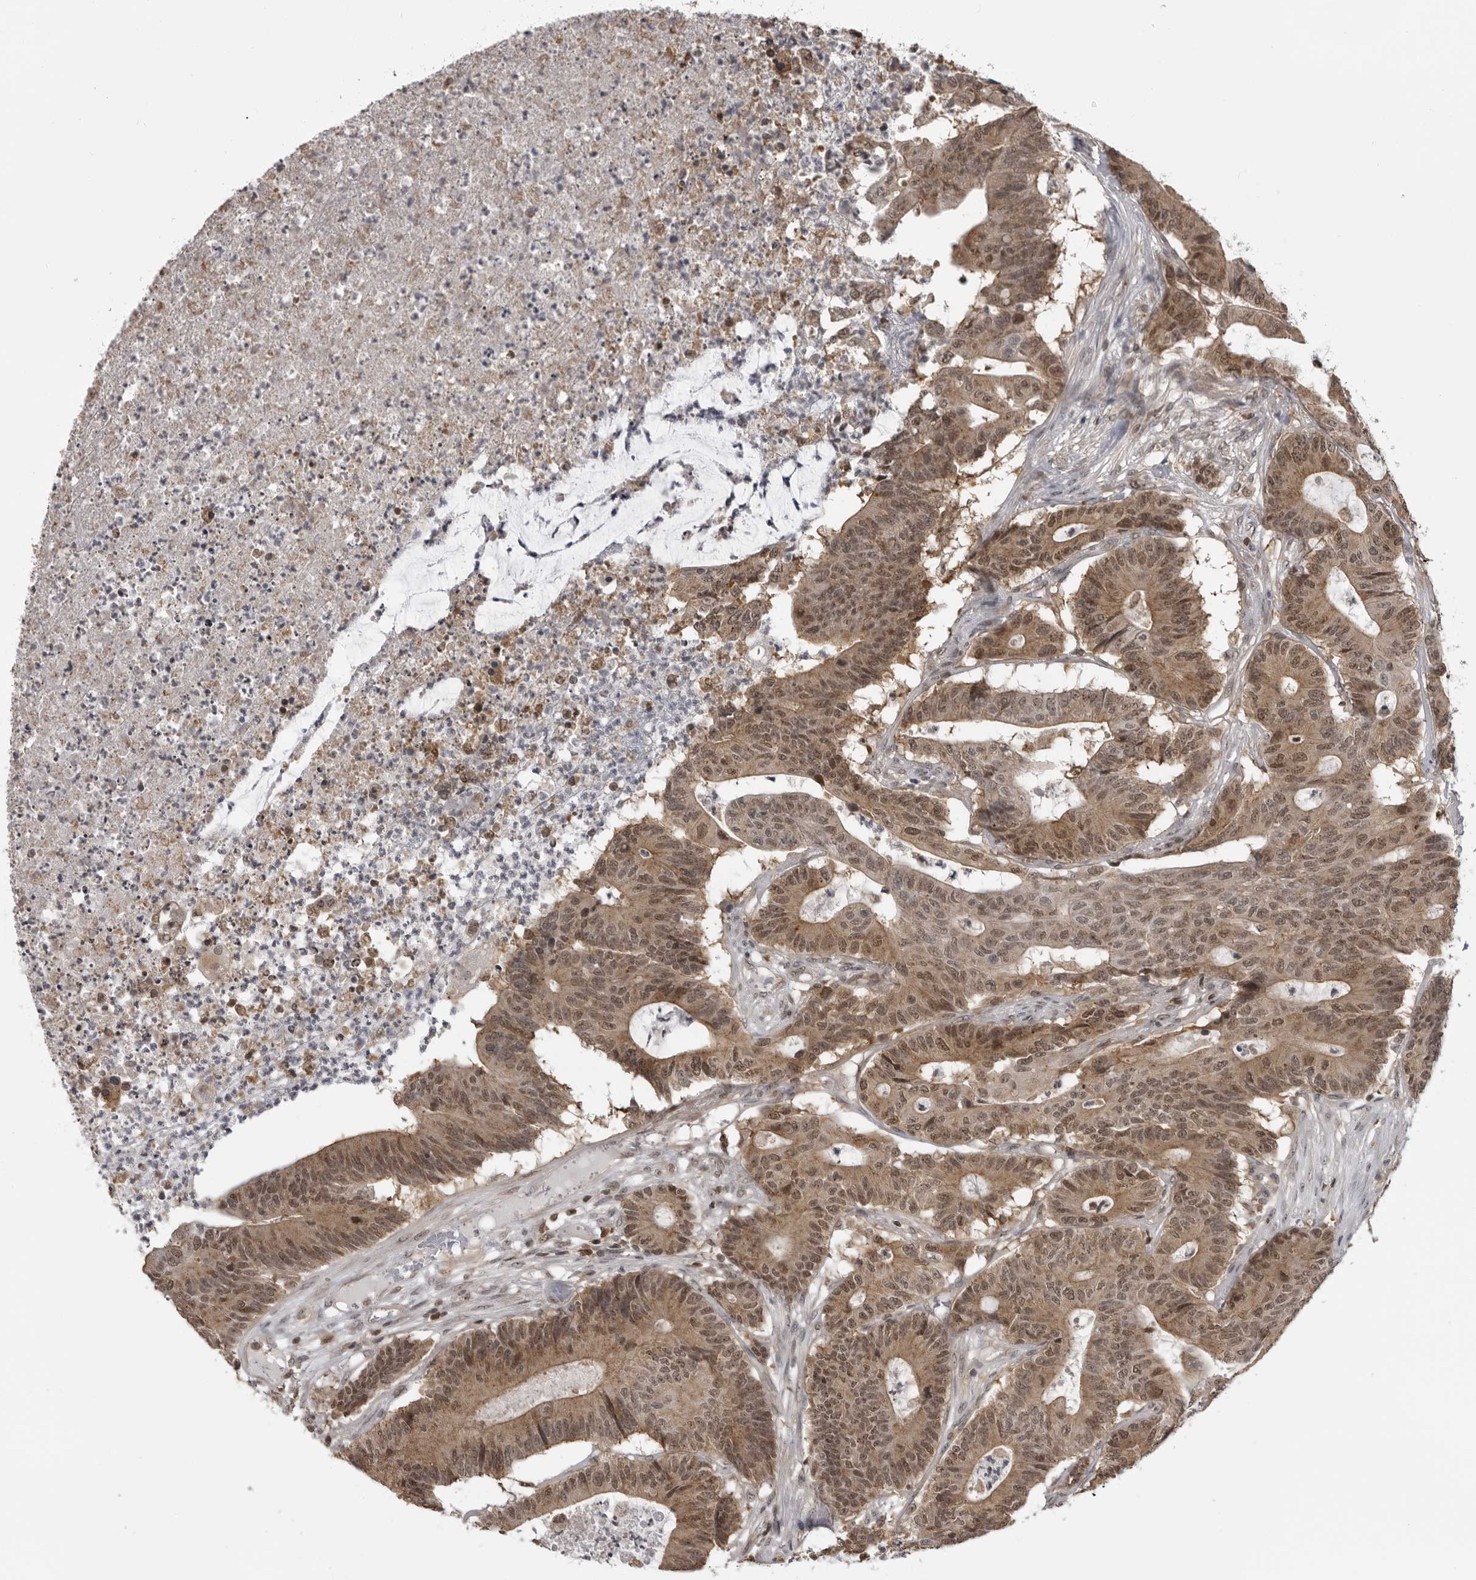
{"staining": {"intensity": "moderate", "quantity": ">75%", "location": "cytoplasmic/membranous,nuclear"}, "tissue": "colorectal cancer", "cell_type": "Tumor cells", "image_type": "cancer", "snomed": [{"axis": "morphology", "description": "Adenocarcinoma, NOS"}, {"axis": "topography", "description": "Colon"}], "caption": "Immunohistochemical staining of colorectal cancer (adenocarcinoma) demonstrates medium levels of moderate cytoplasmic/membranous and nuclear expression in about >75% of tumor cells.", "gene": "PDCL3", "patient": {"sex": "female", "age": 84}}